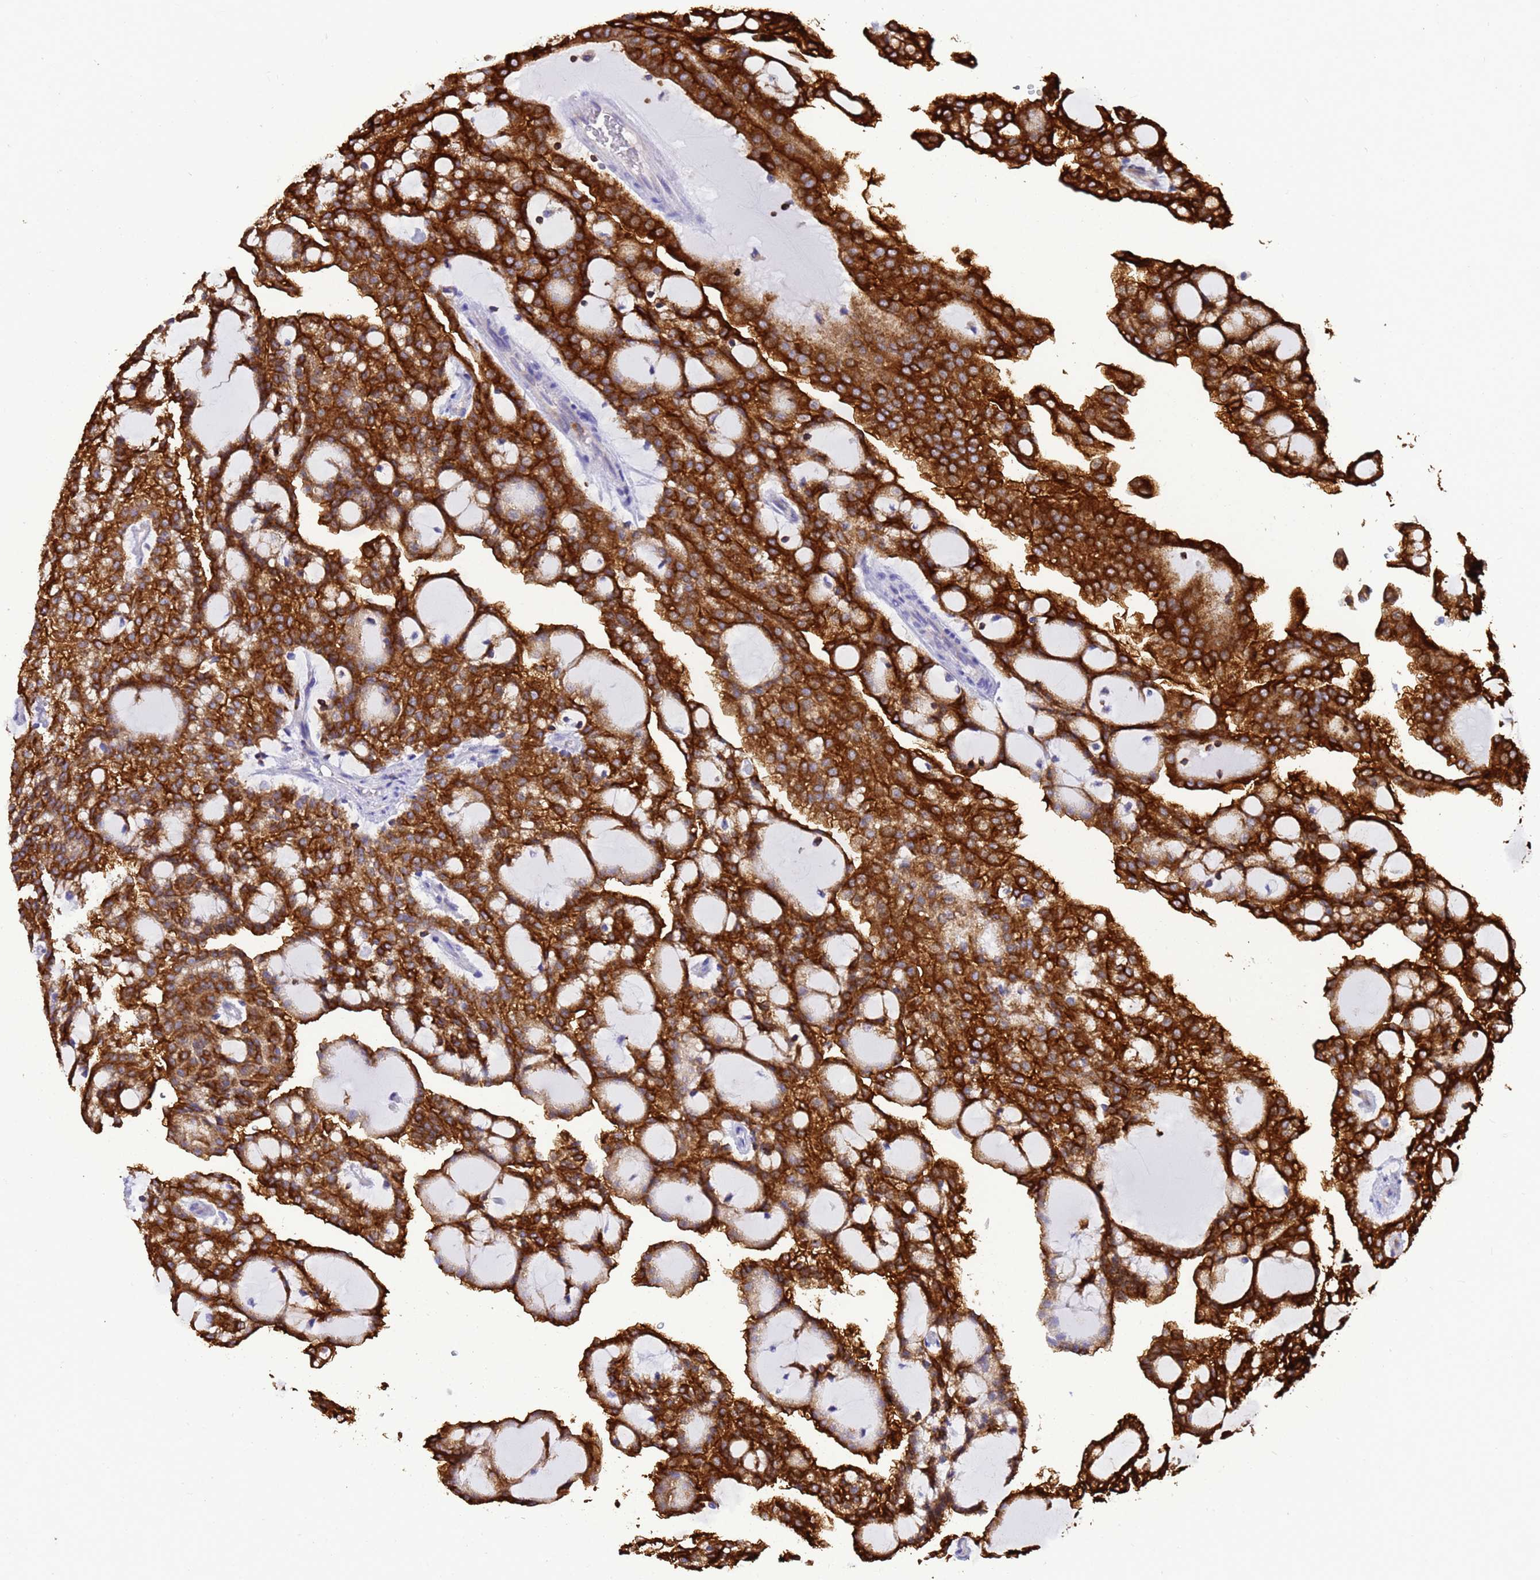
{"staining": {"intensity": "strong", "quantity": ">75%", "location": "cytoplasmic/membranous"}, "tissue": "renal cancer", "cell_type": "Tumor cells", "image_type": "cancer", "snomed": [{"axis": "morphology", "description": "Adenocarcinoma, NOS"}, {"axis": "topography", "description": "Kidney"}], "caption": "There is high levels of strong cytoplasmic/membranous expression in tumor cells of adenocarcinoma (renal), as demonstrated by immunohistochemical staining (brown color).", "gene": "EZR", "patient": {"sex": "male", "age": 63}}